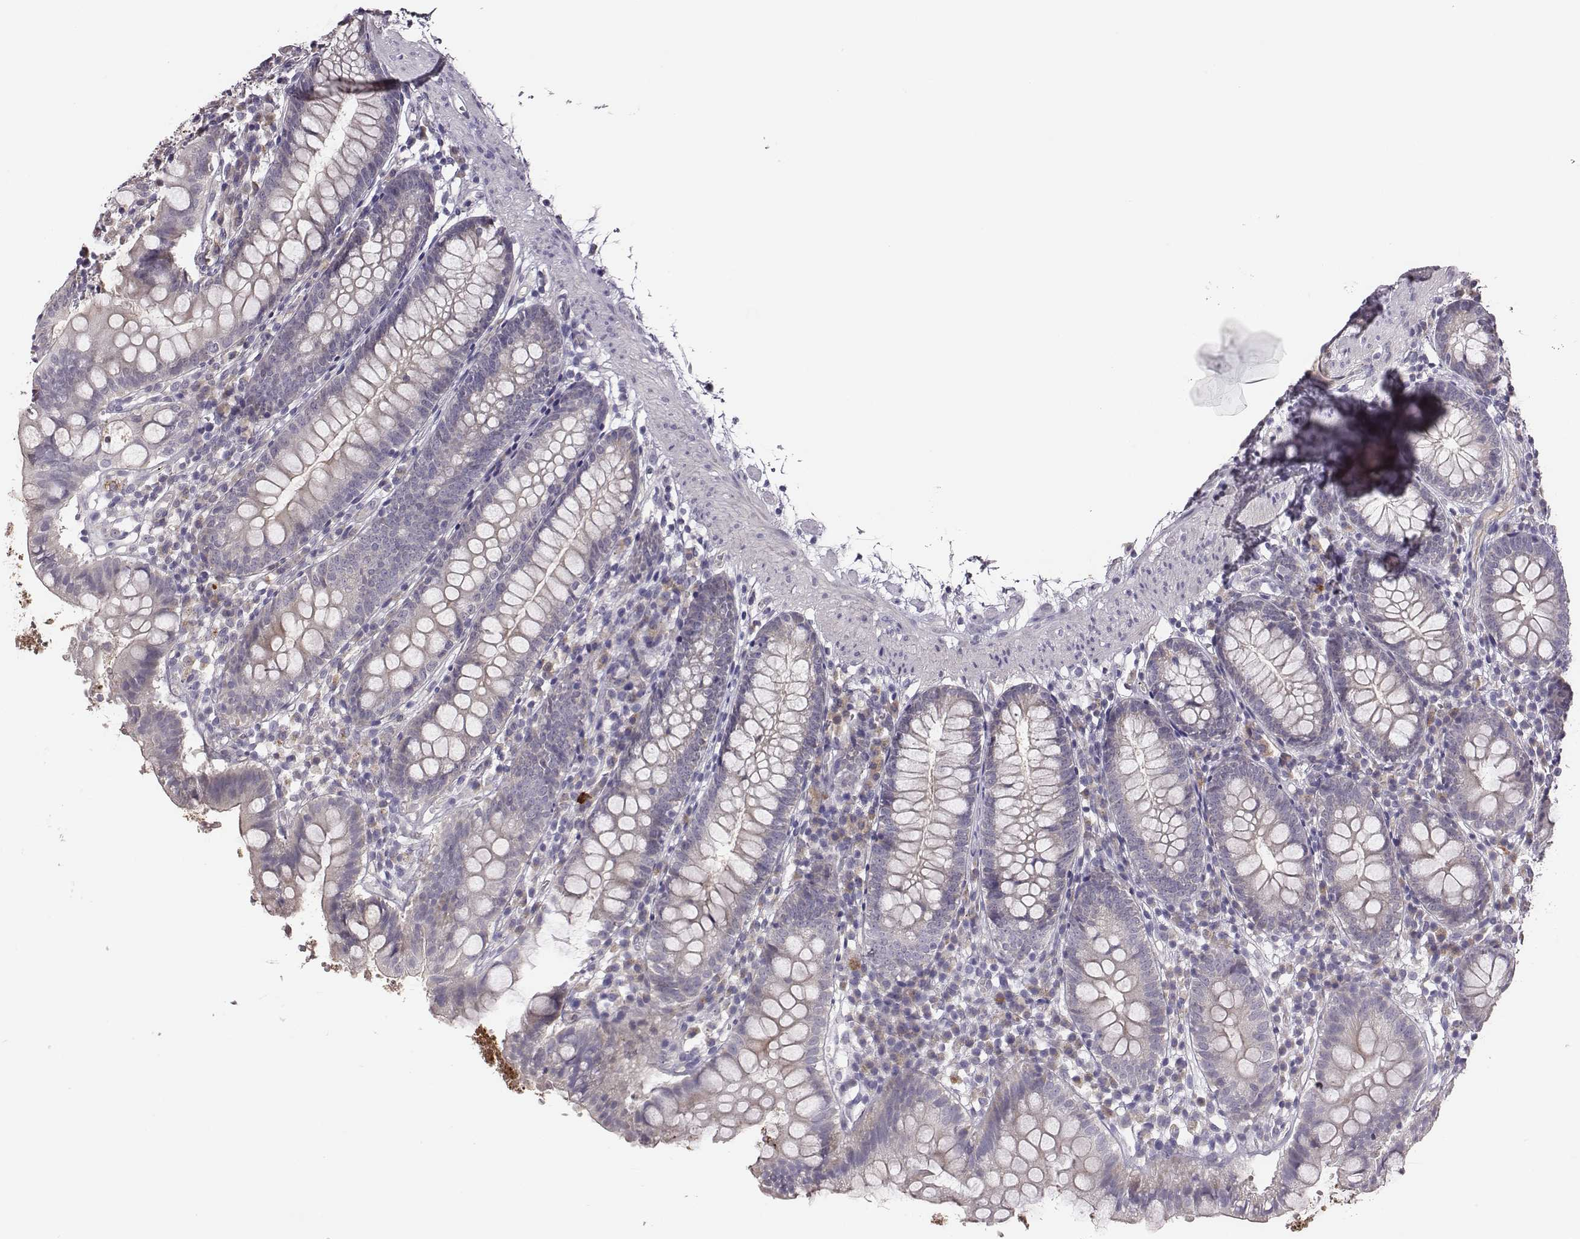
{"staining": {"intensity": "negative", "quantity": "none", "location": "none"}, "tissue": "small intestine", "cell_type": "Glandular cells", "image_type": "normal", "snomed": [{"axis": "morphology", "description": "Normal tissue, NOS"}, {"axis": "topography", "description": "Small intestine"}], "caption": "Immunohistochemical staining of normal human small intestine displays no significant expression in glandular cells. (Immunohistochemistry (ihc), brightfield microscopy, high magnification).", "gene": "KMO", "patient": {"sex": "female", "age": 90}}